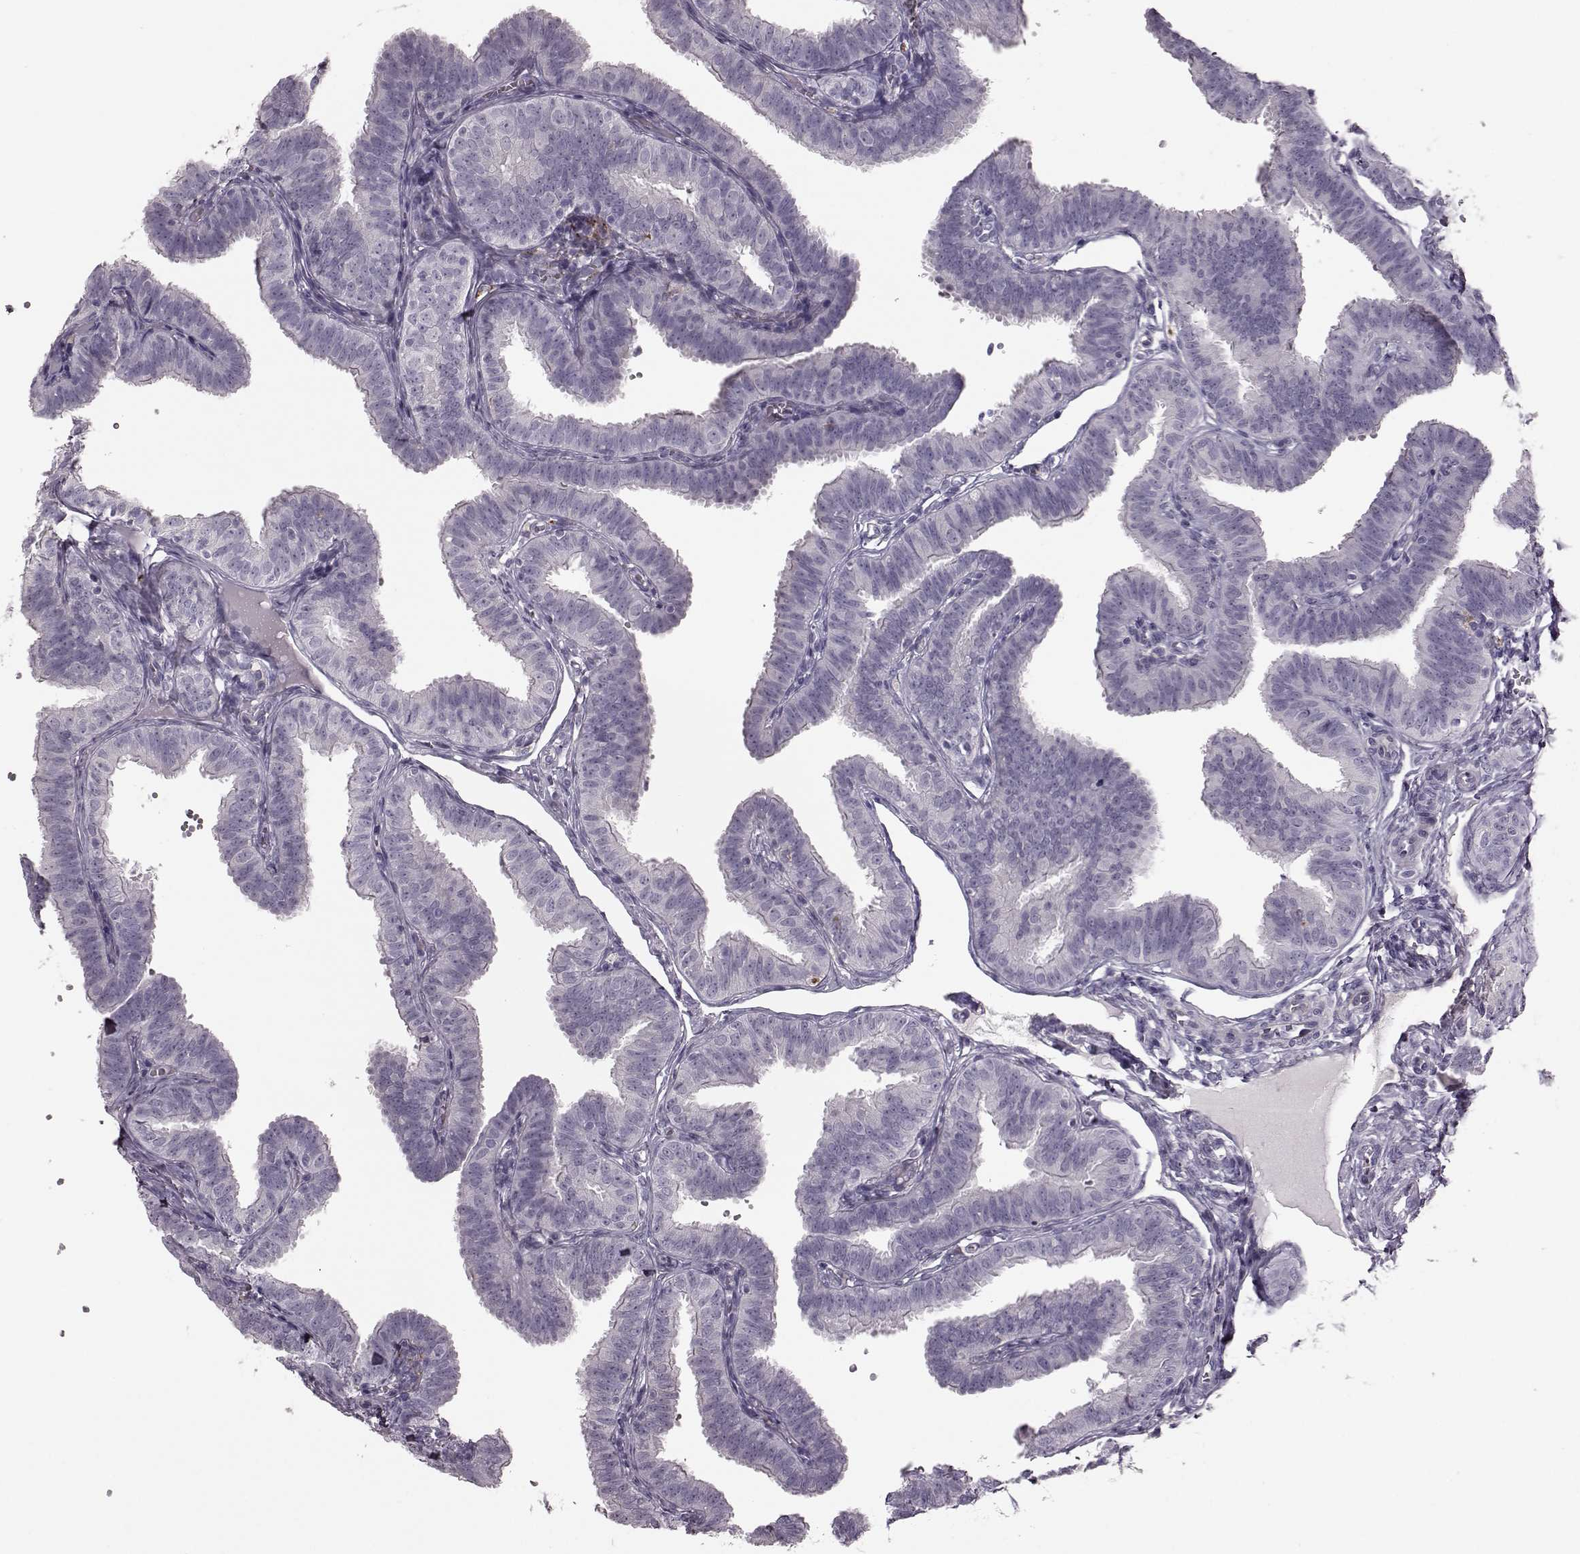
{"staining": {"intensity": "negative", "quantity": "none", "location": "none"}, "tissue": "fallopian tube", "cell_type": "Glandular cells", "image_type": "normal", "snomed": [{"axis": "morphology", "description": "Normal tissue, NOS"}, {"axis": "topography", "description": "Fallopian tube"}], "caption": "Protein analysis of benign fallopian tube demonstrates no significant expression in glandular cells.", "gene": "SNTG1", "patient": {"sex": "female", "age": 25}}